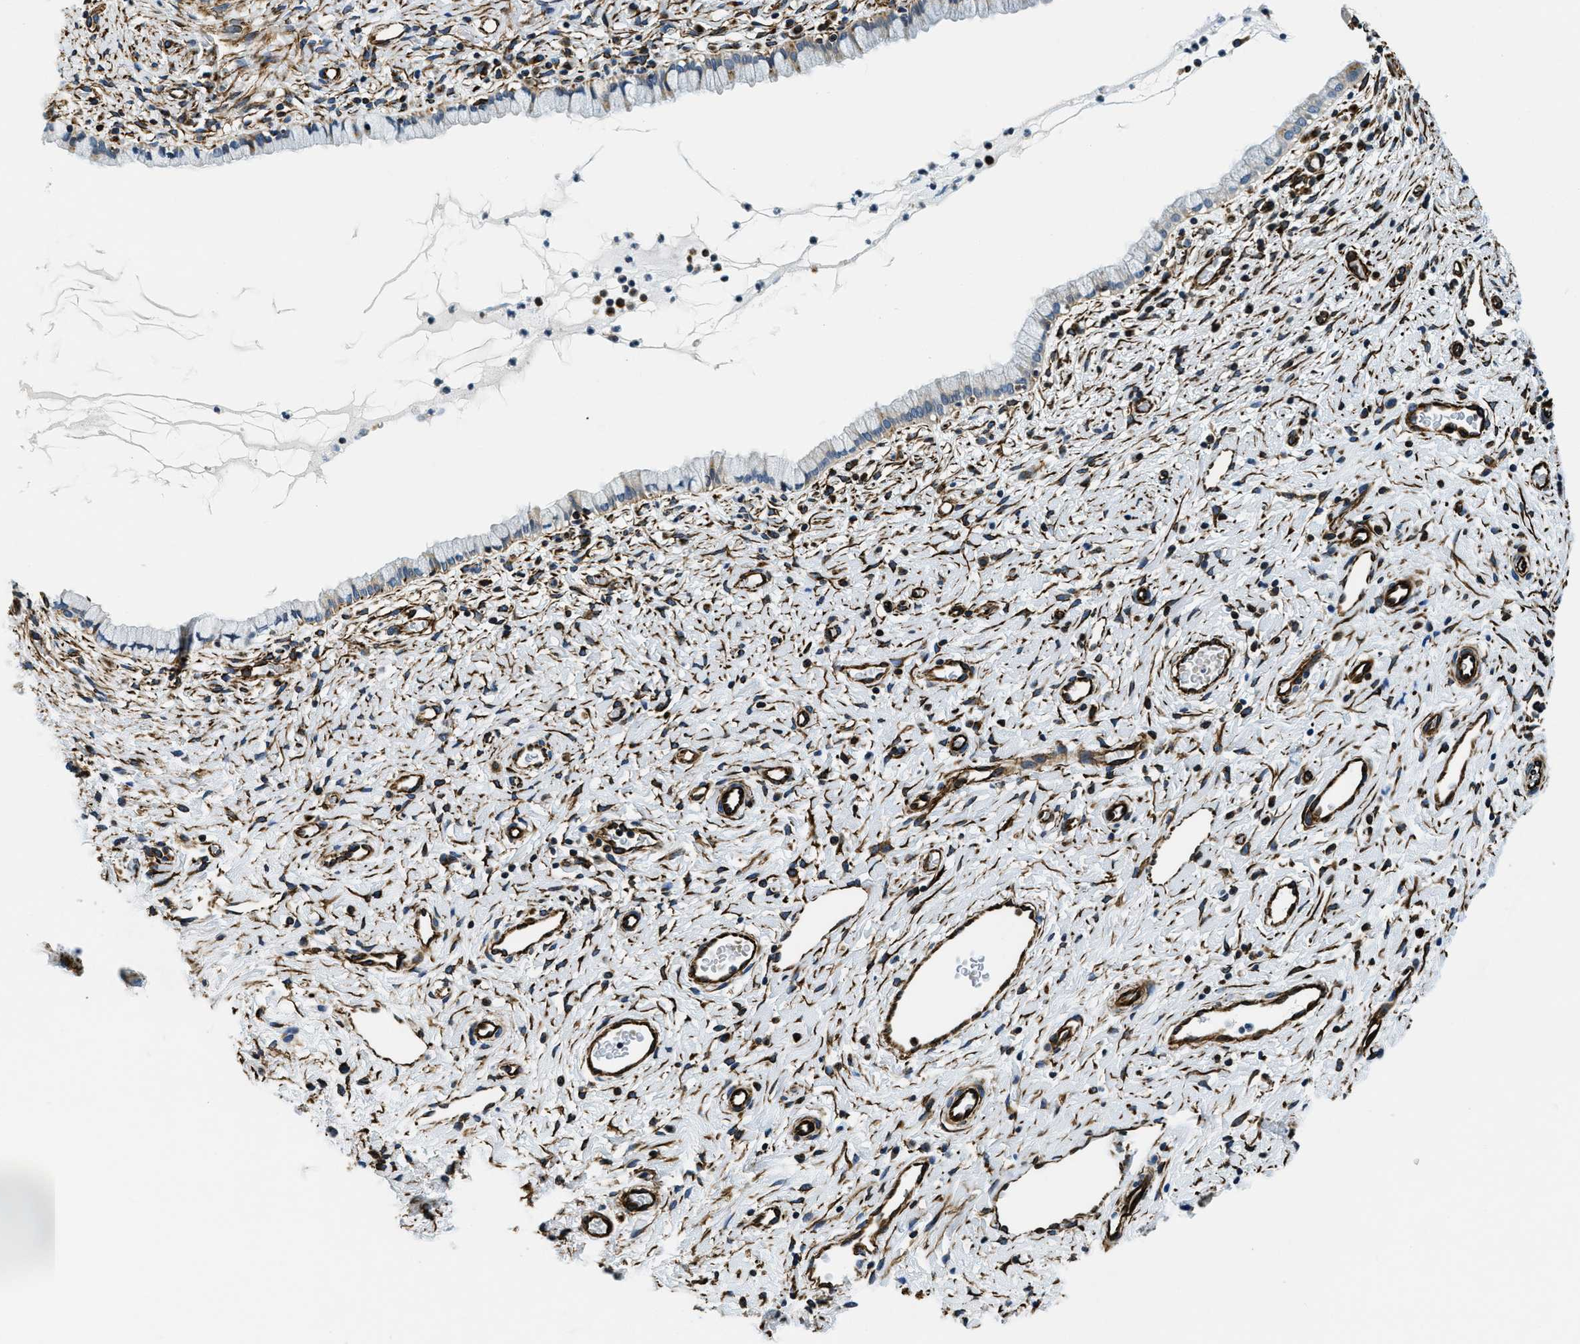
{"staining": {"intensity": "negative", "quantity": "none", "location": "none"}, "tissue": "cervix", "cell_type": "Glandular cells", "image_type": "normal", "snomed": [{"axis": "morphology", "description": "Normal tissue, NOS"}, {"axis": "topography", "description": "Cervix"}], "caption": "This is a histopathology image of immunohistochemistry staining of unremarkable cervix, which shows no staining in glandular cells.", "gene": "GNS", "patient": {"sex": "female", "age": 72}}